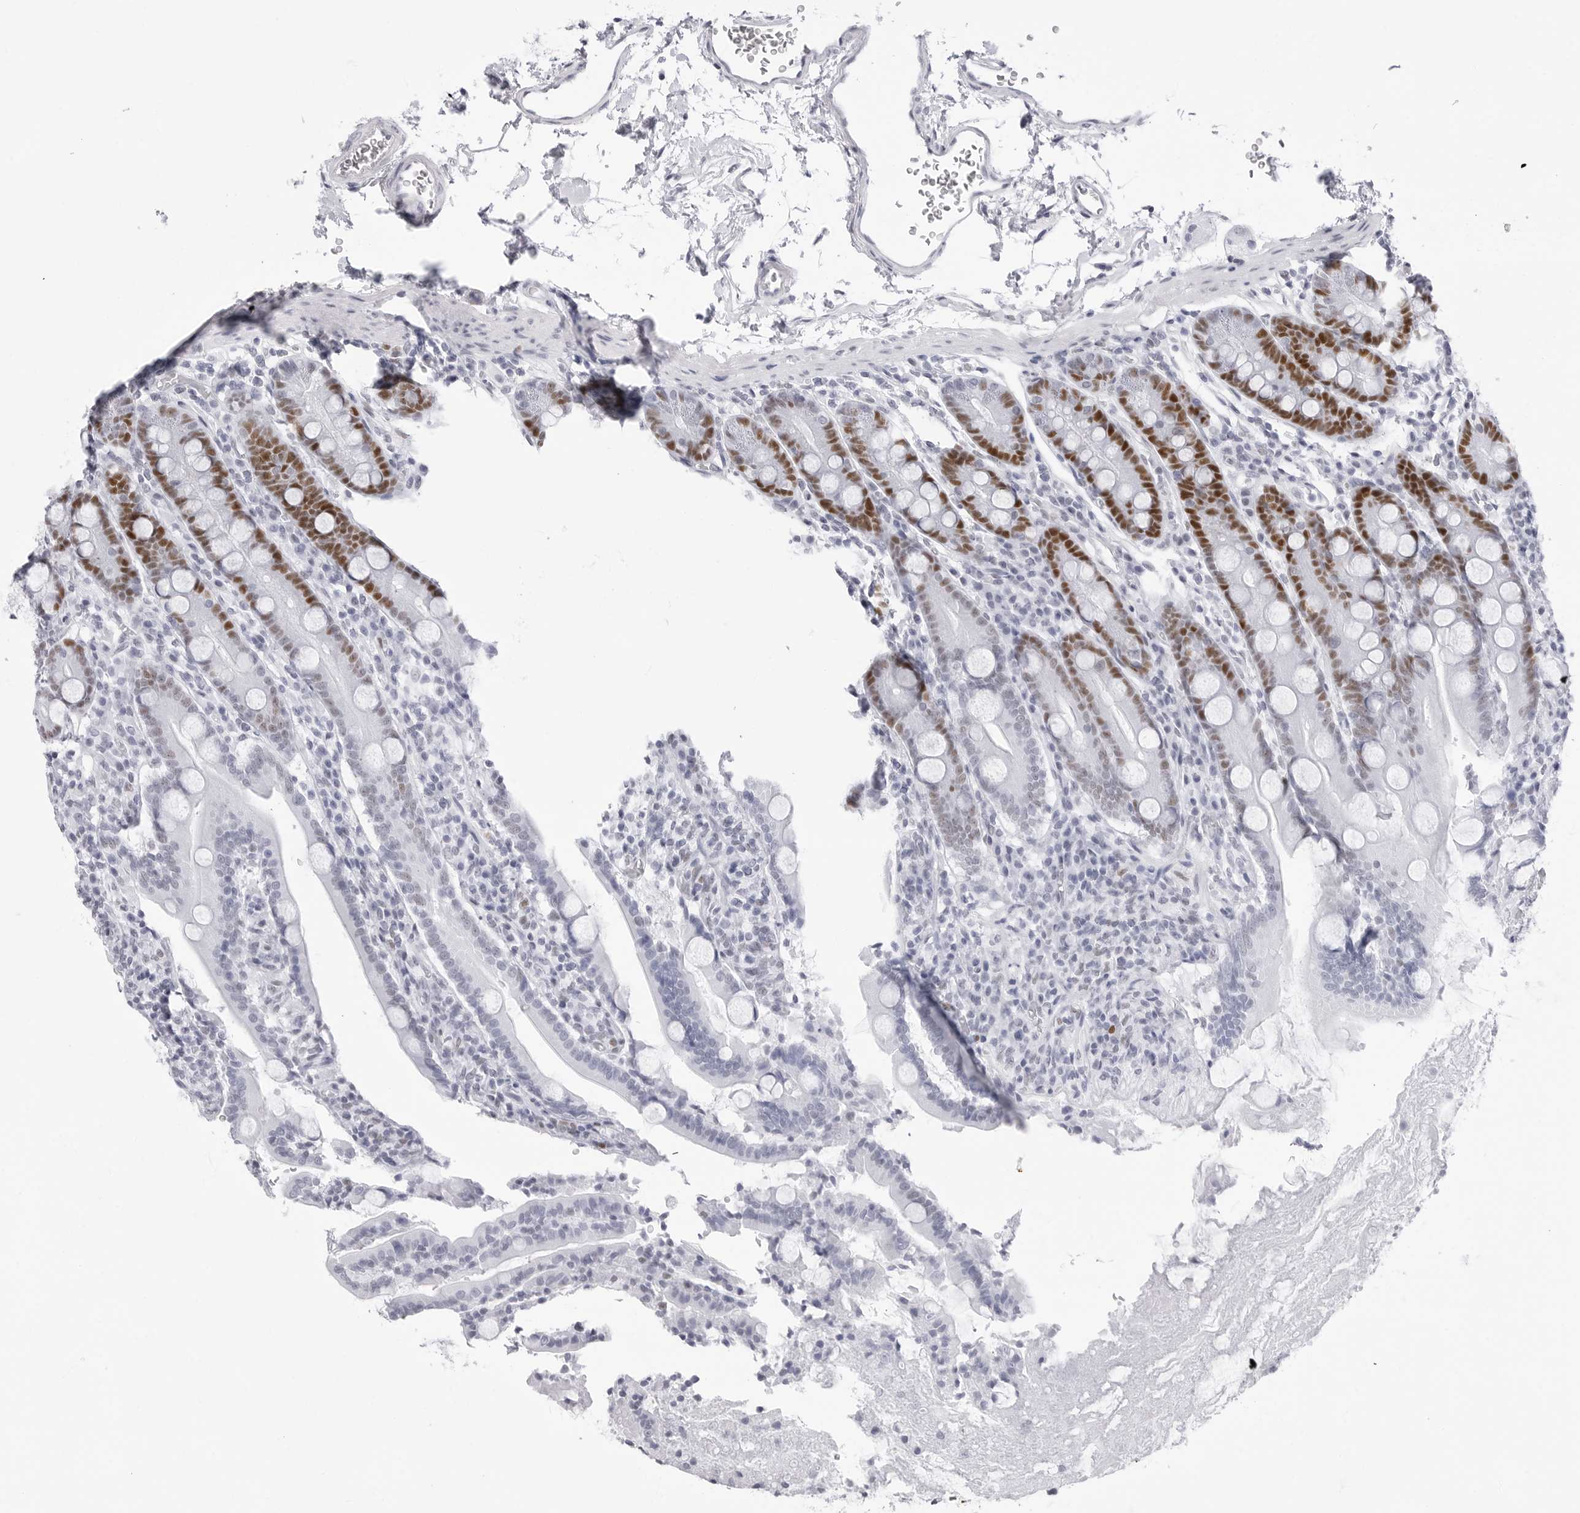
{"staining": {"intensity": "strong", "quantity": "25%-75%", "location": "nuclear"}, "tissue": "duodenum", "cell_type": "Glandular cells", "image_type": "normal", "snomed": [{"axis": "morphology", "description": "Normal tissue, NOS"}, {"axis": "topography", "description": "Duodenum"}], "caption": "Immunohistochemistry (IHC) of normal human duodenum demonstrates high levels of strong nuclear expression in about 25%-75% of glandular cells.", "gene": "NASP", "patient": {"sex": "male", "age": 35}}